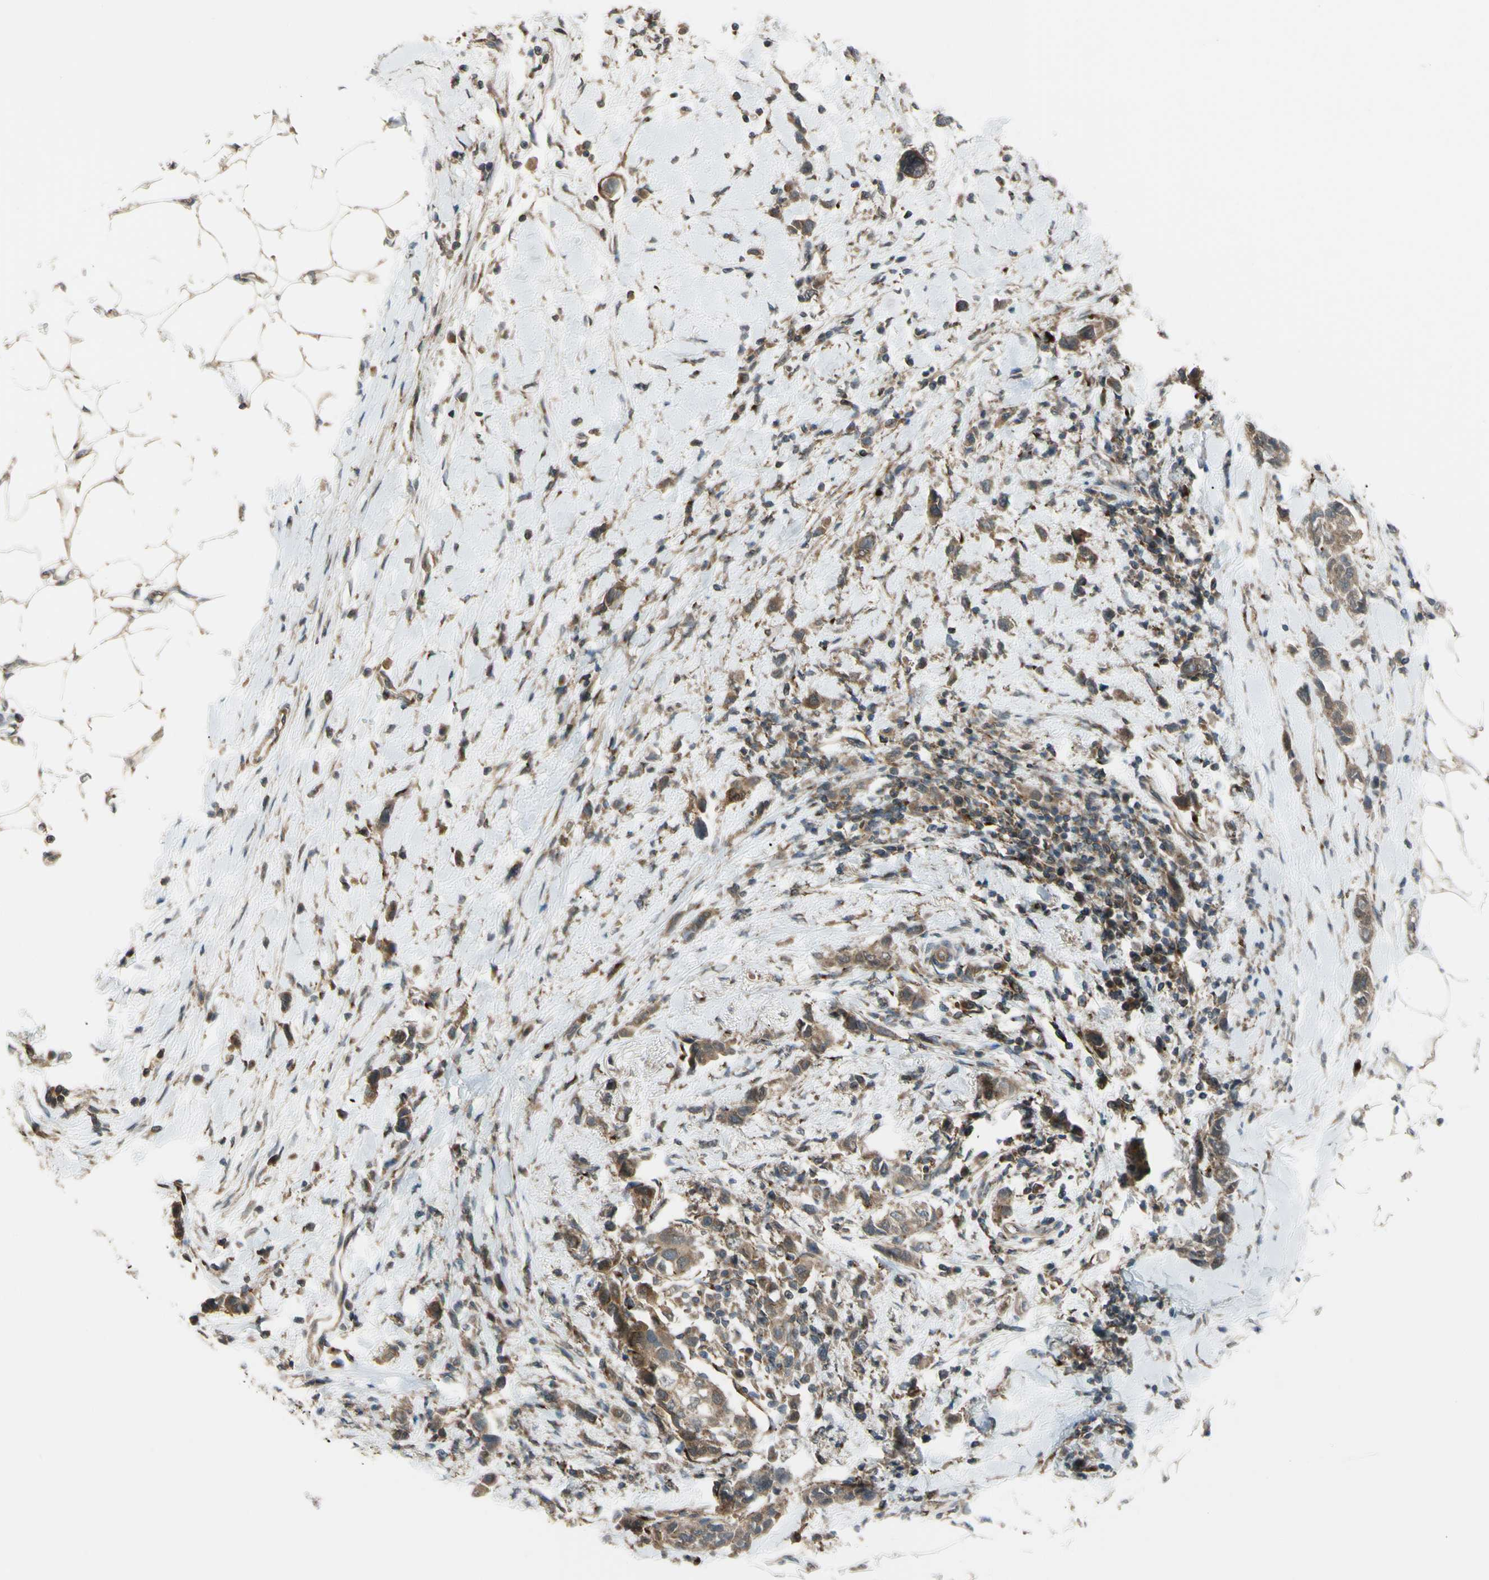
{"staining": {"intensity": "weak", "quantity": ">75%", "location": "cytoplasmic/membranous,nuclear"}, "tissue": "breast cancer", "cell_type": "Tumor cells", "image_type": "cancer", "snomed": [{"axis": "morphology", "description": "Normal tissue, NOS"}, {"axis": "morphology", "description": "Duct carcinoma"}, {"axis": "topography", "description": "Breast"}], "caption": "Immunohistochemistry (IHC) (DAB) staining of human intraductal carcinoma (breast) exhibits weak cytoplasmic/membranous and nuclear protein expression in approximately >75% of tumor cells.", "gene": "FLII", "patient": {"sex": "female", "age": 50}}